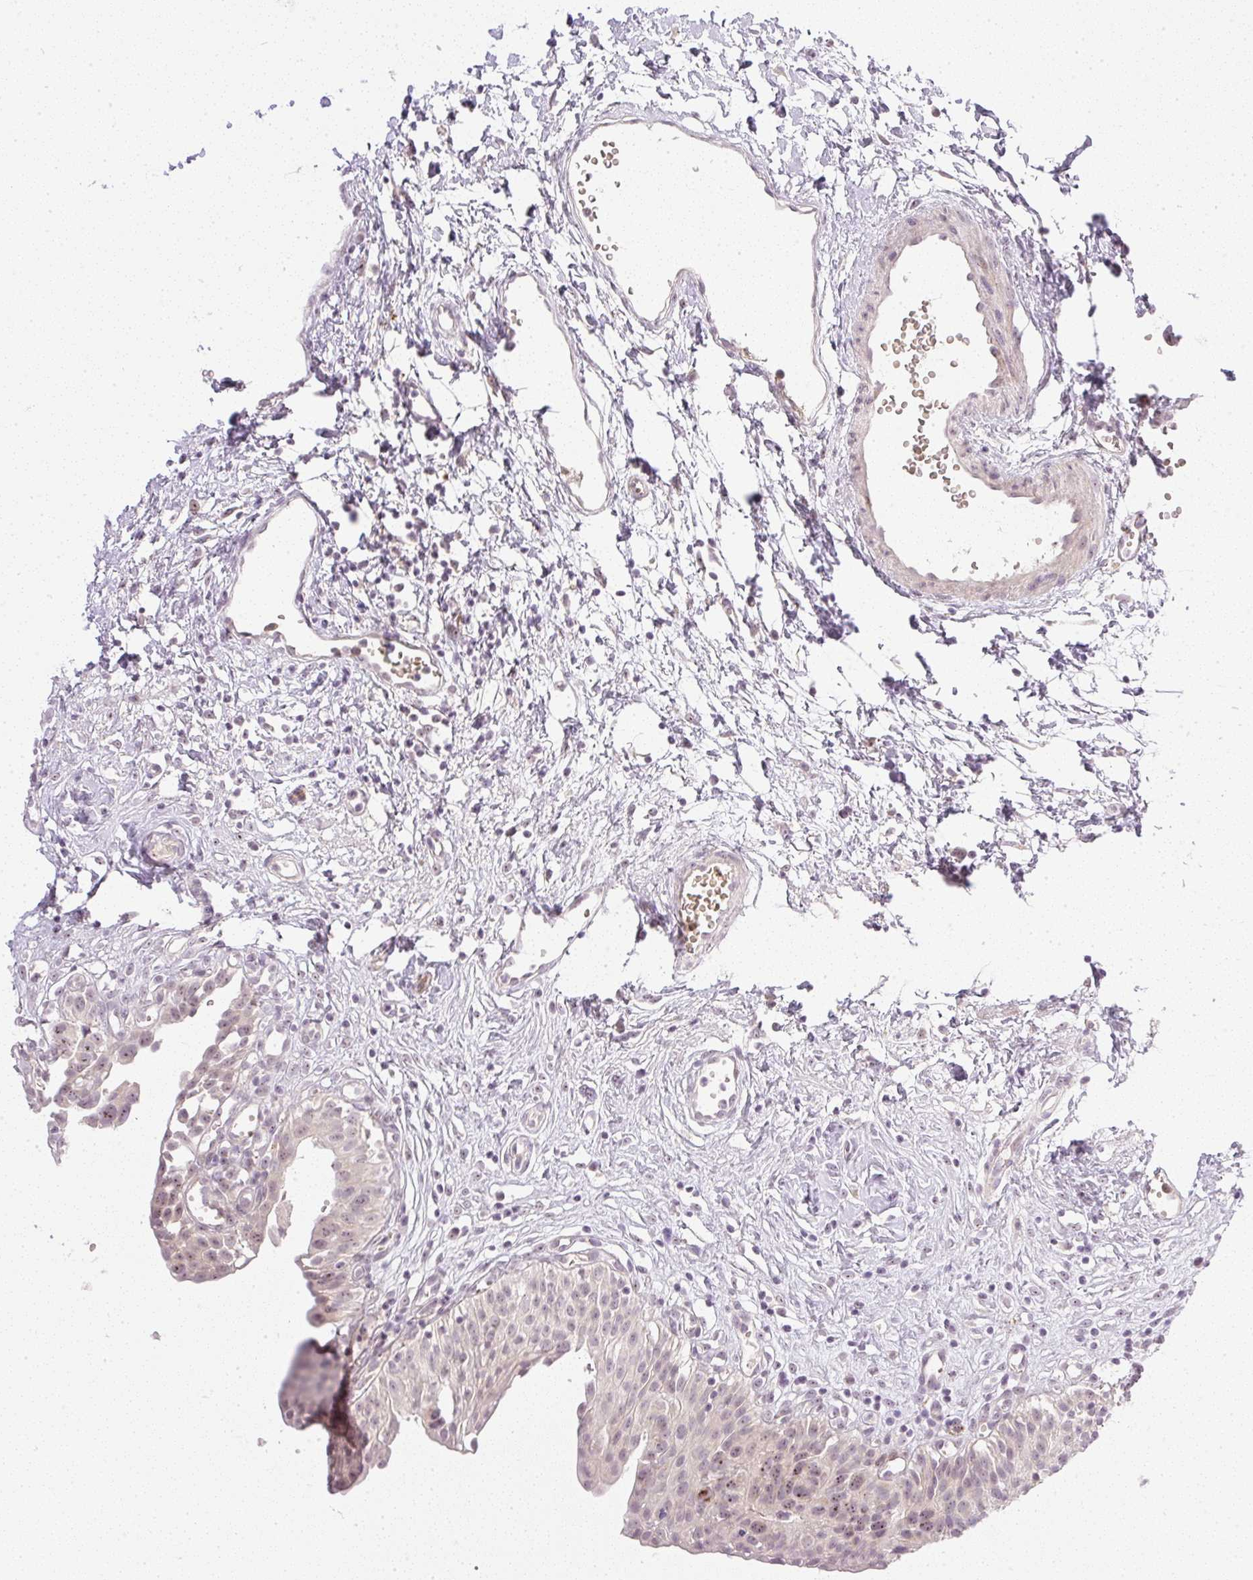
{"staining": {"intensity": "weak", "quantity": "<25%", "location": "nuclear"}, "tissue": "urinary bladder", "cell_type": "Urothelial cells", "image_type": "normal", "snomed": [{"axis": "morphology", "description": "Normal tissue, NOS"}, {"axis": "topography", "description": "Urinary bladder"}], "caption": "The immunohistochemistry (IHC) photomicrograph has no significant positivity in urothelial cells of urinary bladder.", "gene": "AAR2", "patient": {"sex": "male", "age": 51}}